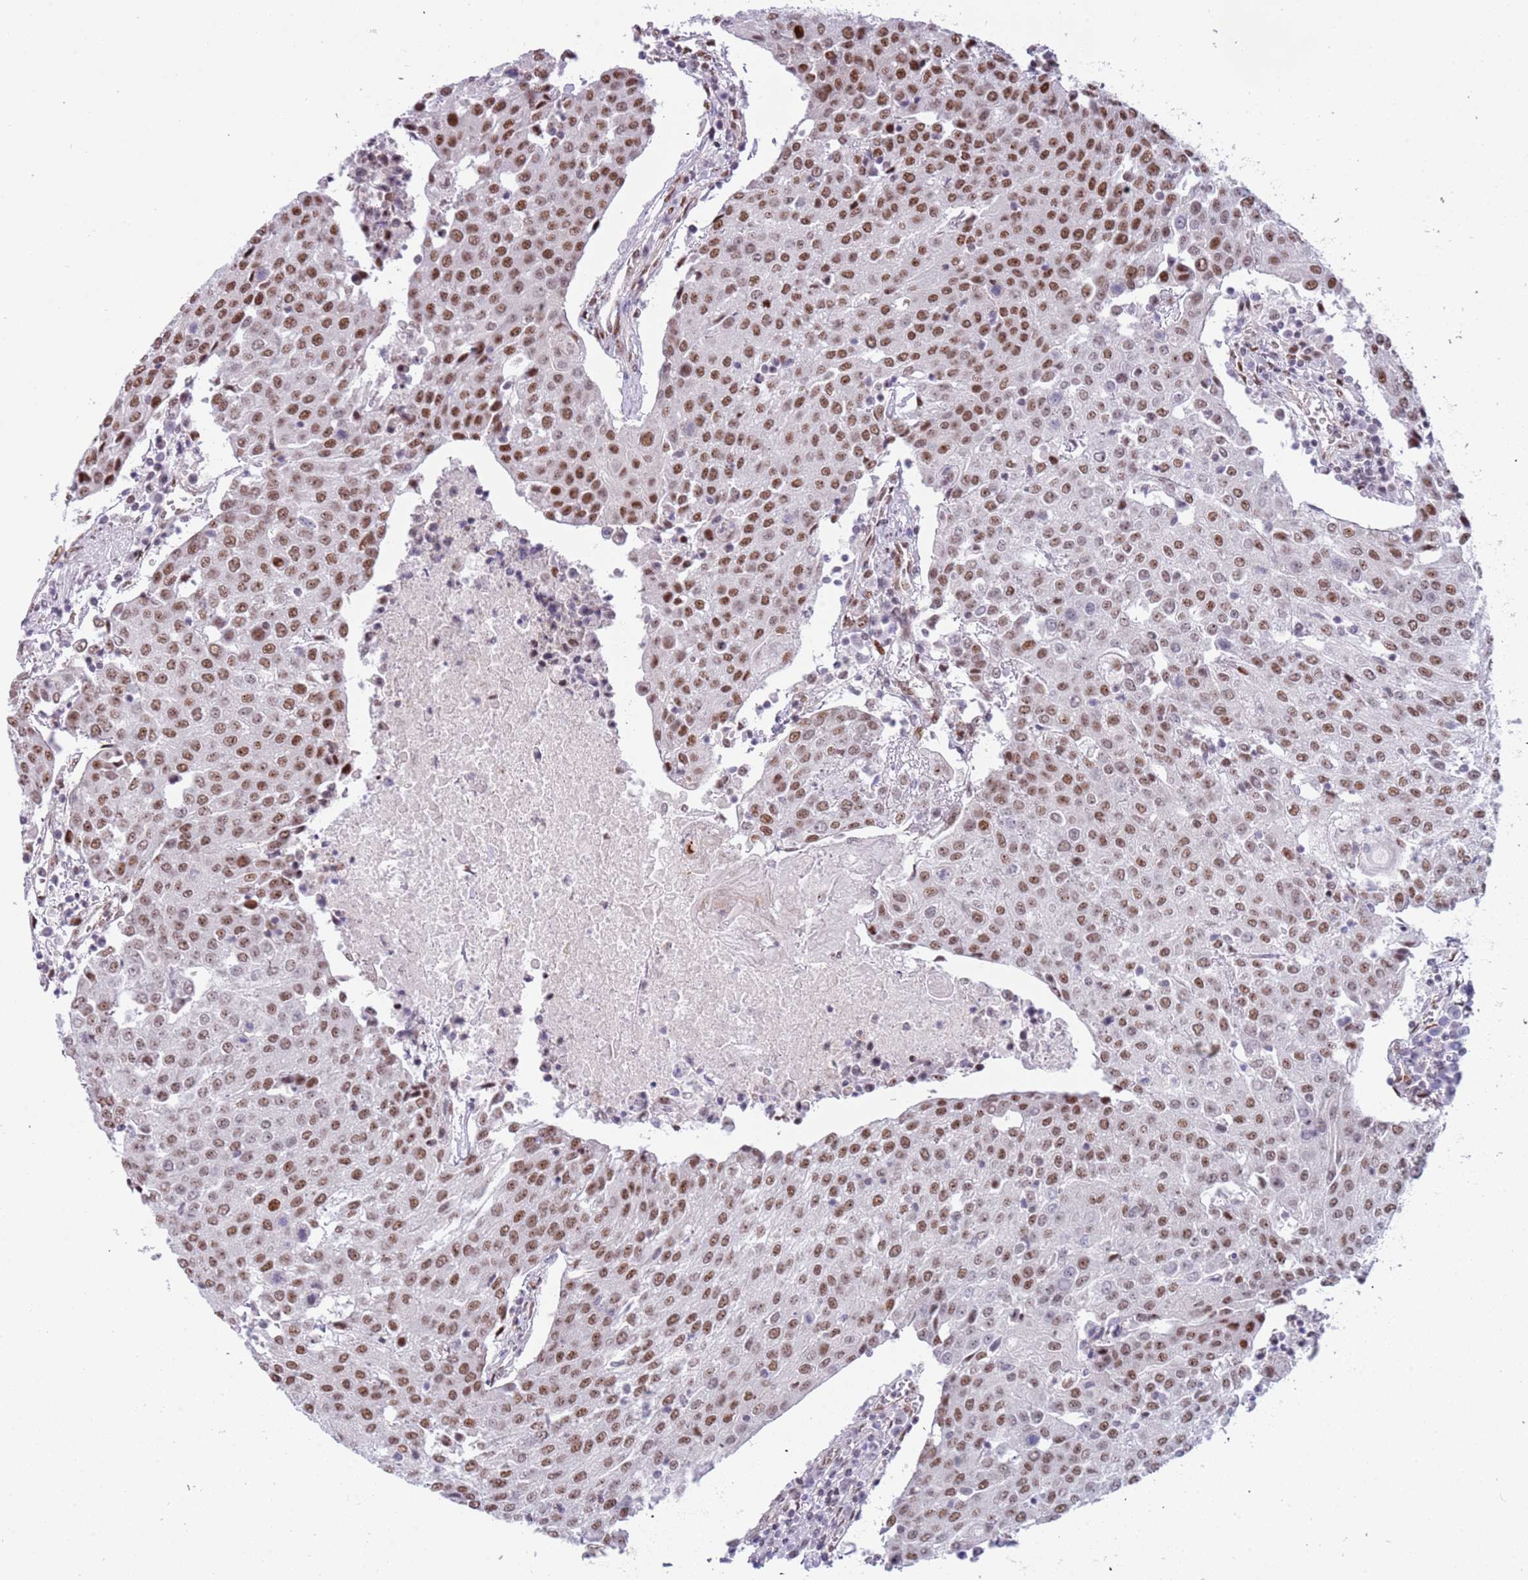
{"staining": {"intensity": "moderate", "quantity": ">75%", "location": "nuclear"}, "tissue": "urothelial cancer", "cell_type": "Tumor cells", "image_type": "cancer", "snomed": [{"axis": "morphology", "description": "Urothelial carcinoma, High grade"}, {"axis": "topography", "description": "Urinary bladder"}], "caption": "Moderate nuclear staining for a protein is seen in about >75% of tumor cells of high-grade urothelial carcinoma using IHC.", "gene": "LRMDA", "patient": {"sex": "female", "age": 85}}